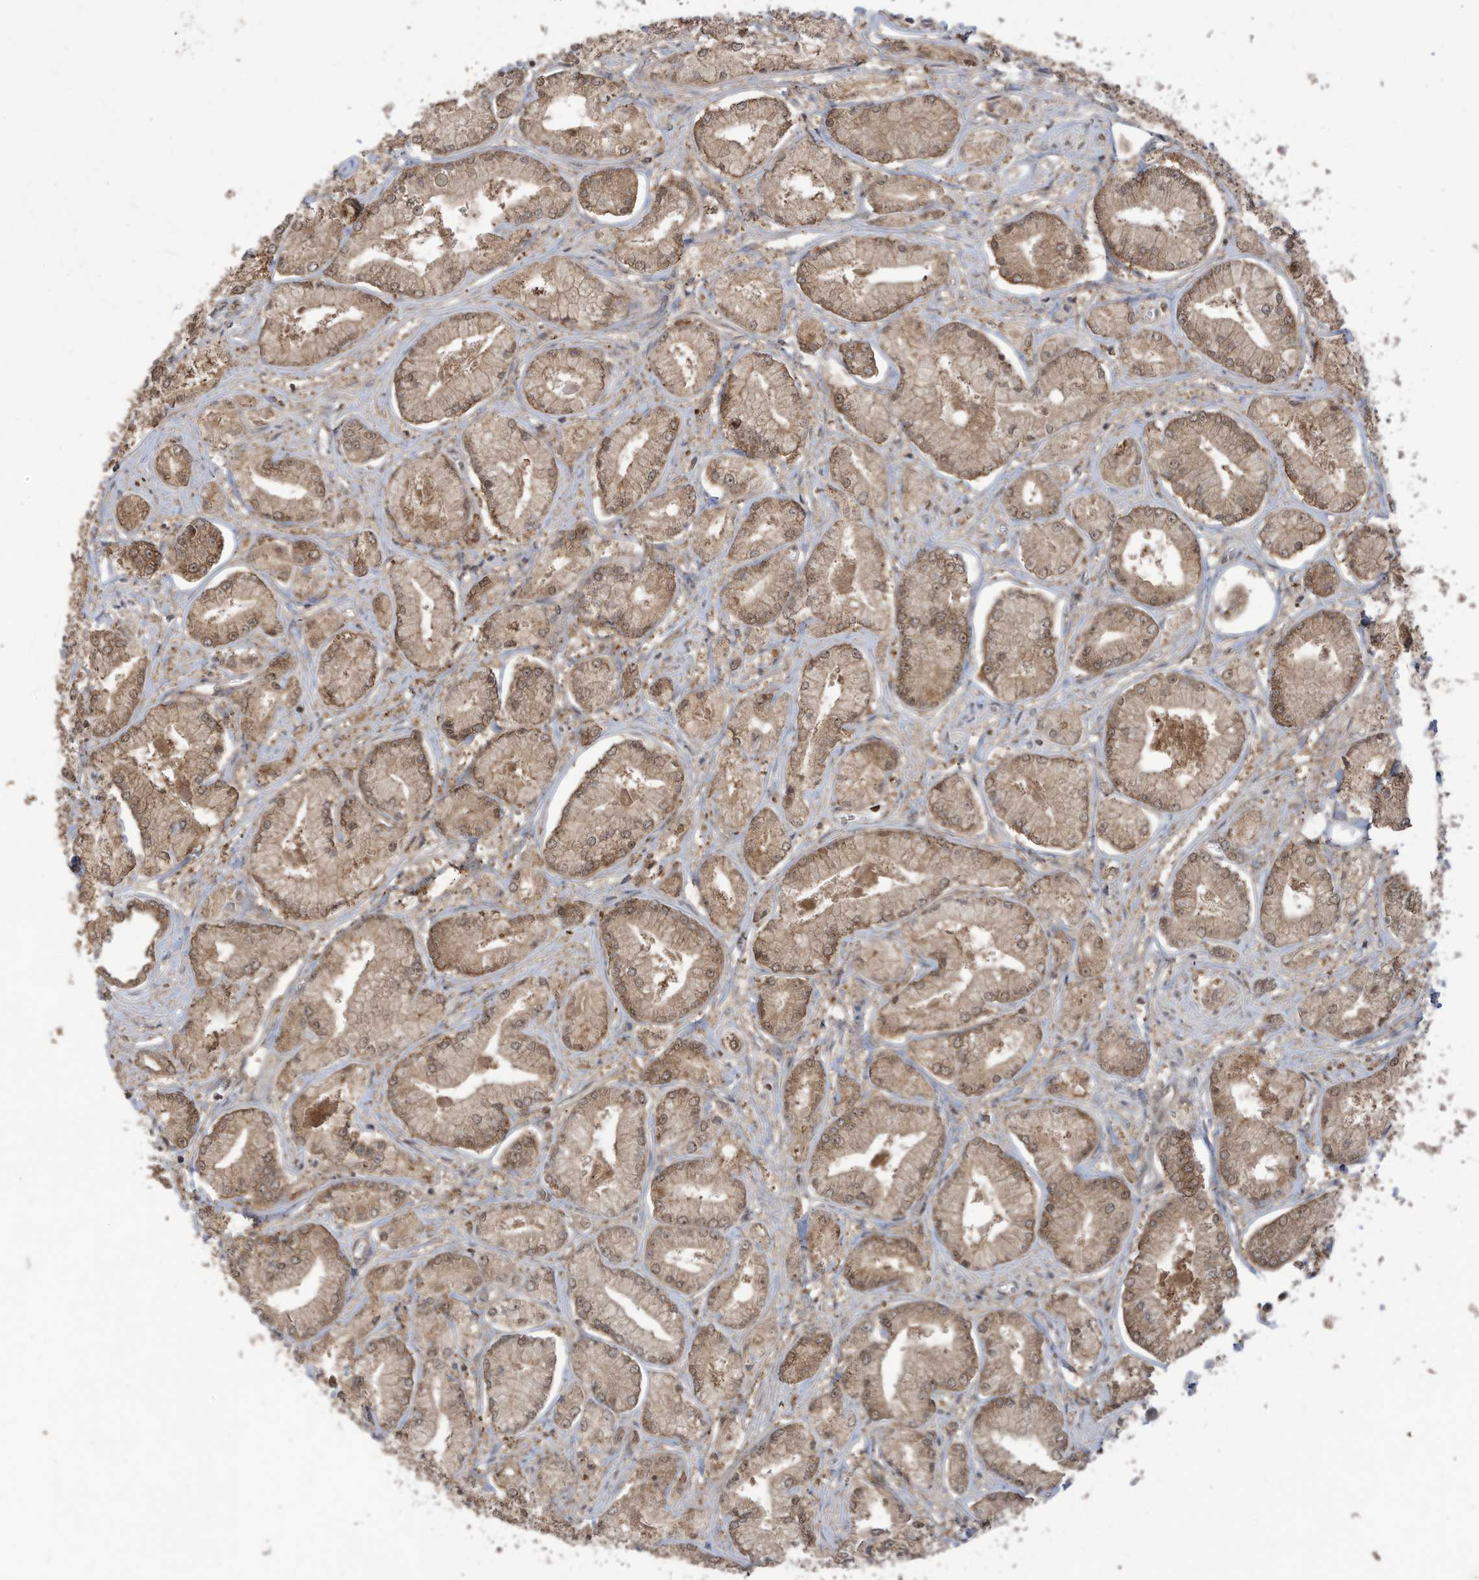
{"staining": {"intensity": "moderate", "quantity": ">75%", "location": "cytoplasmic/membranous"}, "tissue": "prostate cancer", "cell_type": "Tumor cells", "image_type": "cancer", "snomed": [{"axis": "morphology", "description": "Adenocarcinoma, Low grade"}, {"axis": "topography", "description": "Prostate"}], "caption": "An immunohistochemistry micrograph of tumor tissue is shown. Protein staining in brown shows moderate cytoplasmic/membranous positivity in prostate cancer within tumor cells.", "gene": "CARF", "patient": {"sex": "male", "age": 60}}